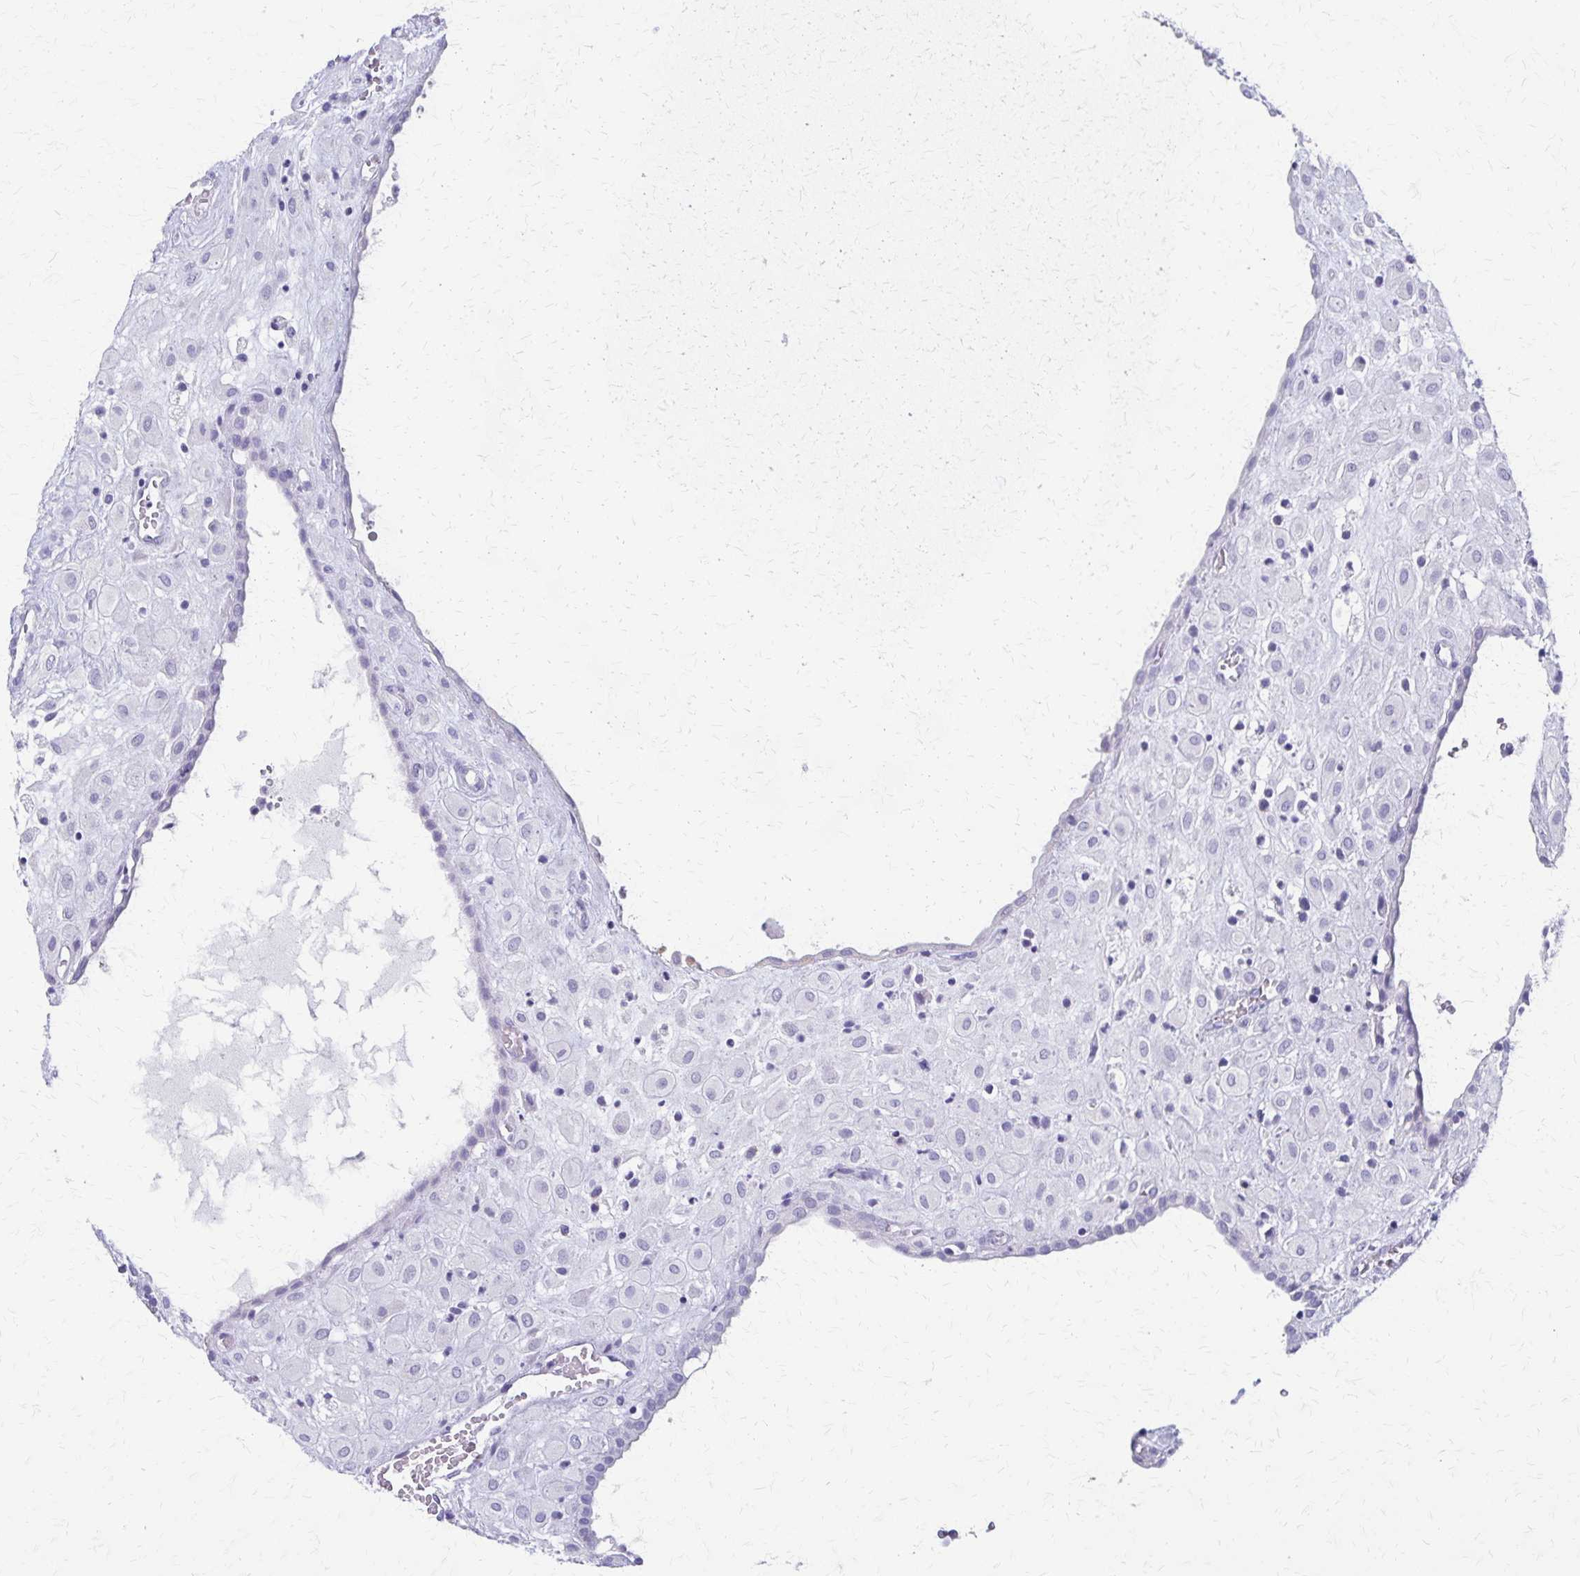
{"staining": {"intensity": "negative", "quantity": "none", "location": "none"}, "tissue": "placenta", "cell_type": "Decidual cells", "image_type": "normal", "snomed": [{"axis": "morphology", "description": "Normal tissue, NOS"}, {"axis": "topography", "description": "Placenta"}], "caption": "Placenta stained for a protein using immunohistochemistry shows no staining decidual cells.", "gene": "ZSCAN5B", "patient": {"sex": "female", "age": 24}}